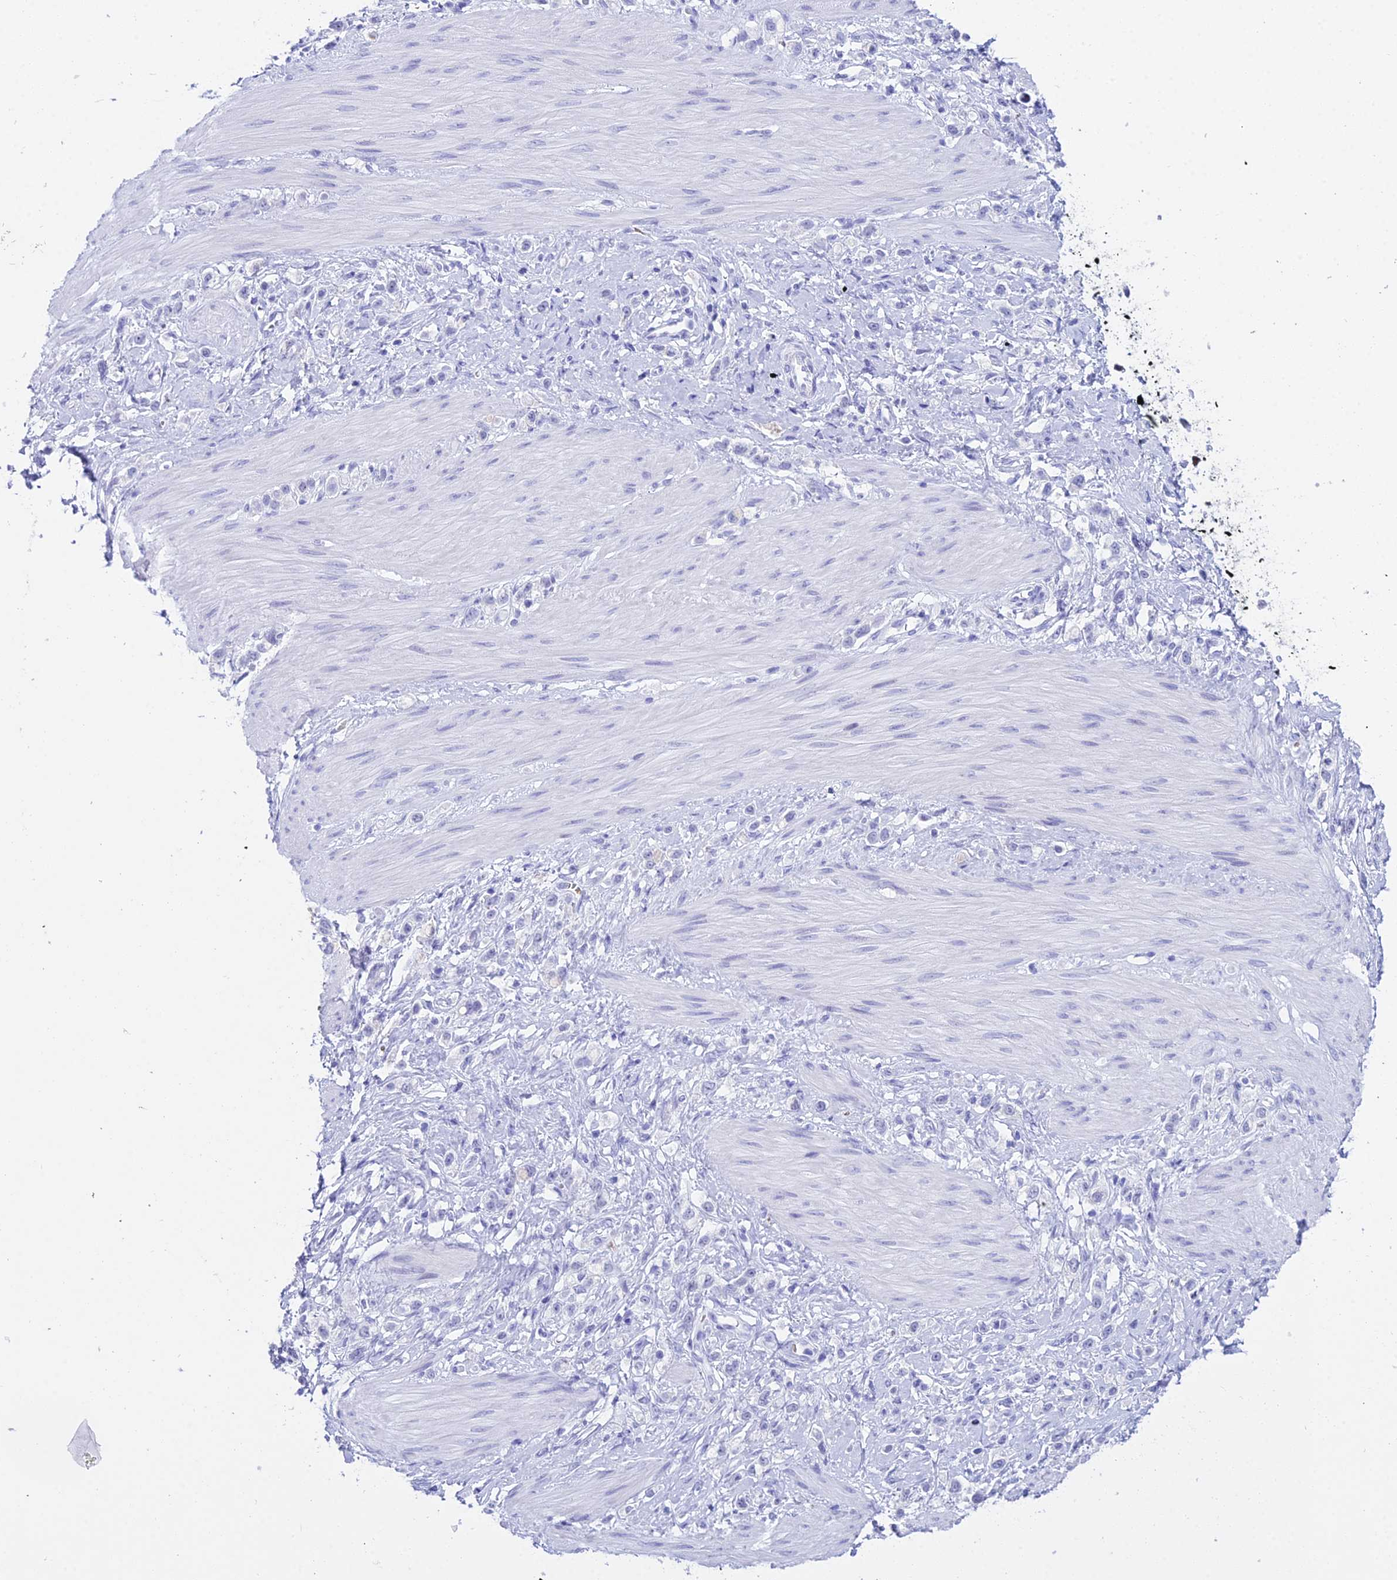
{"staining": {"intensity": "negative", "quantity": "none", "location": "none"}, "tissue": "stomach cancer", "cell_type": "Tumor cells", "image_type": "cancer", "snomed": [{"axis": "morphology", "description": "Adenocarcinoma, NOS"}, {"axis": "topography", "description": "Stomach"}], "caption": "A high-resolution histopathology image shows immunohistochemistry staining of stomach cancer (adenocarcinoma), which exhibits no significant staining in tumor cells. (Immunohistochemistry, brightfield microscopy, high magnification).", "gene": "RNPS1", "patient": {"sex": "female", "age": 65}}